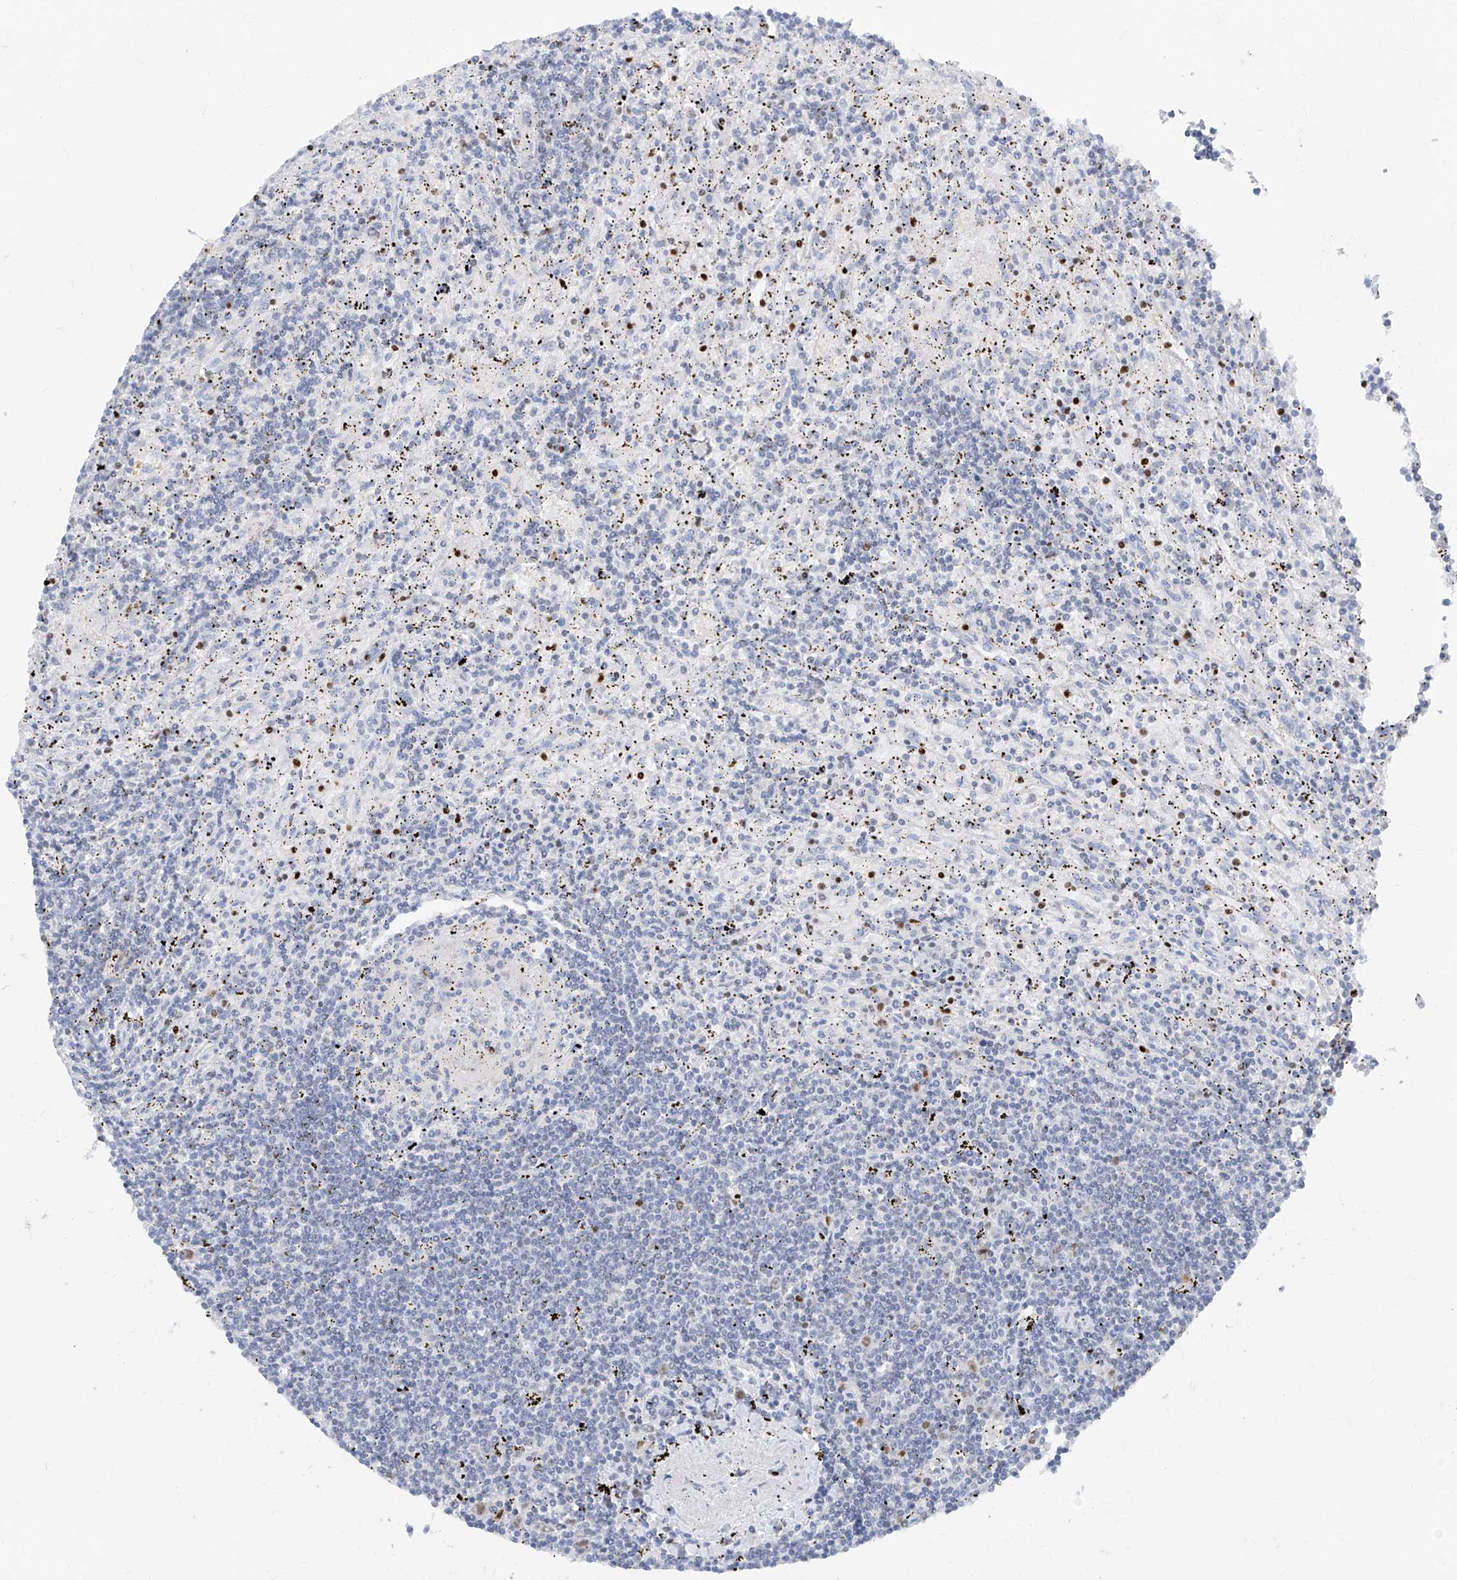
{"staining": {"intensity": "negative", "quantity": "none", "location": "none"}, "tissue": "lymphoma", "cell_type": "Tumor cells", "image_type": "cancer", "snomed": [{"axis": "morphology", "description": "Malignant lymphoma, non-Hodgkin's type, Low grade"}, {"axis": "topography", "description": "Spleen"}], "caption": "There is no significant staining in tumor cells of lymphoma.", "gene": "TBX21", "patient": {"sex": "male", "age": 76}}